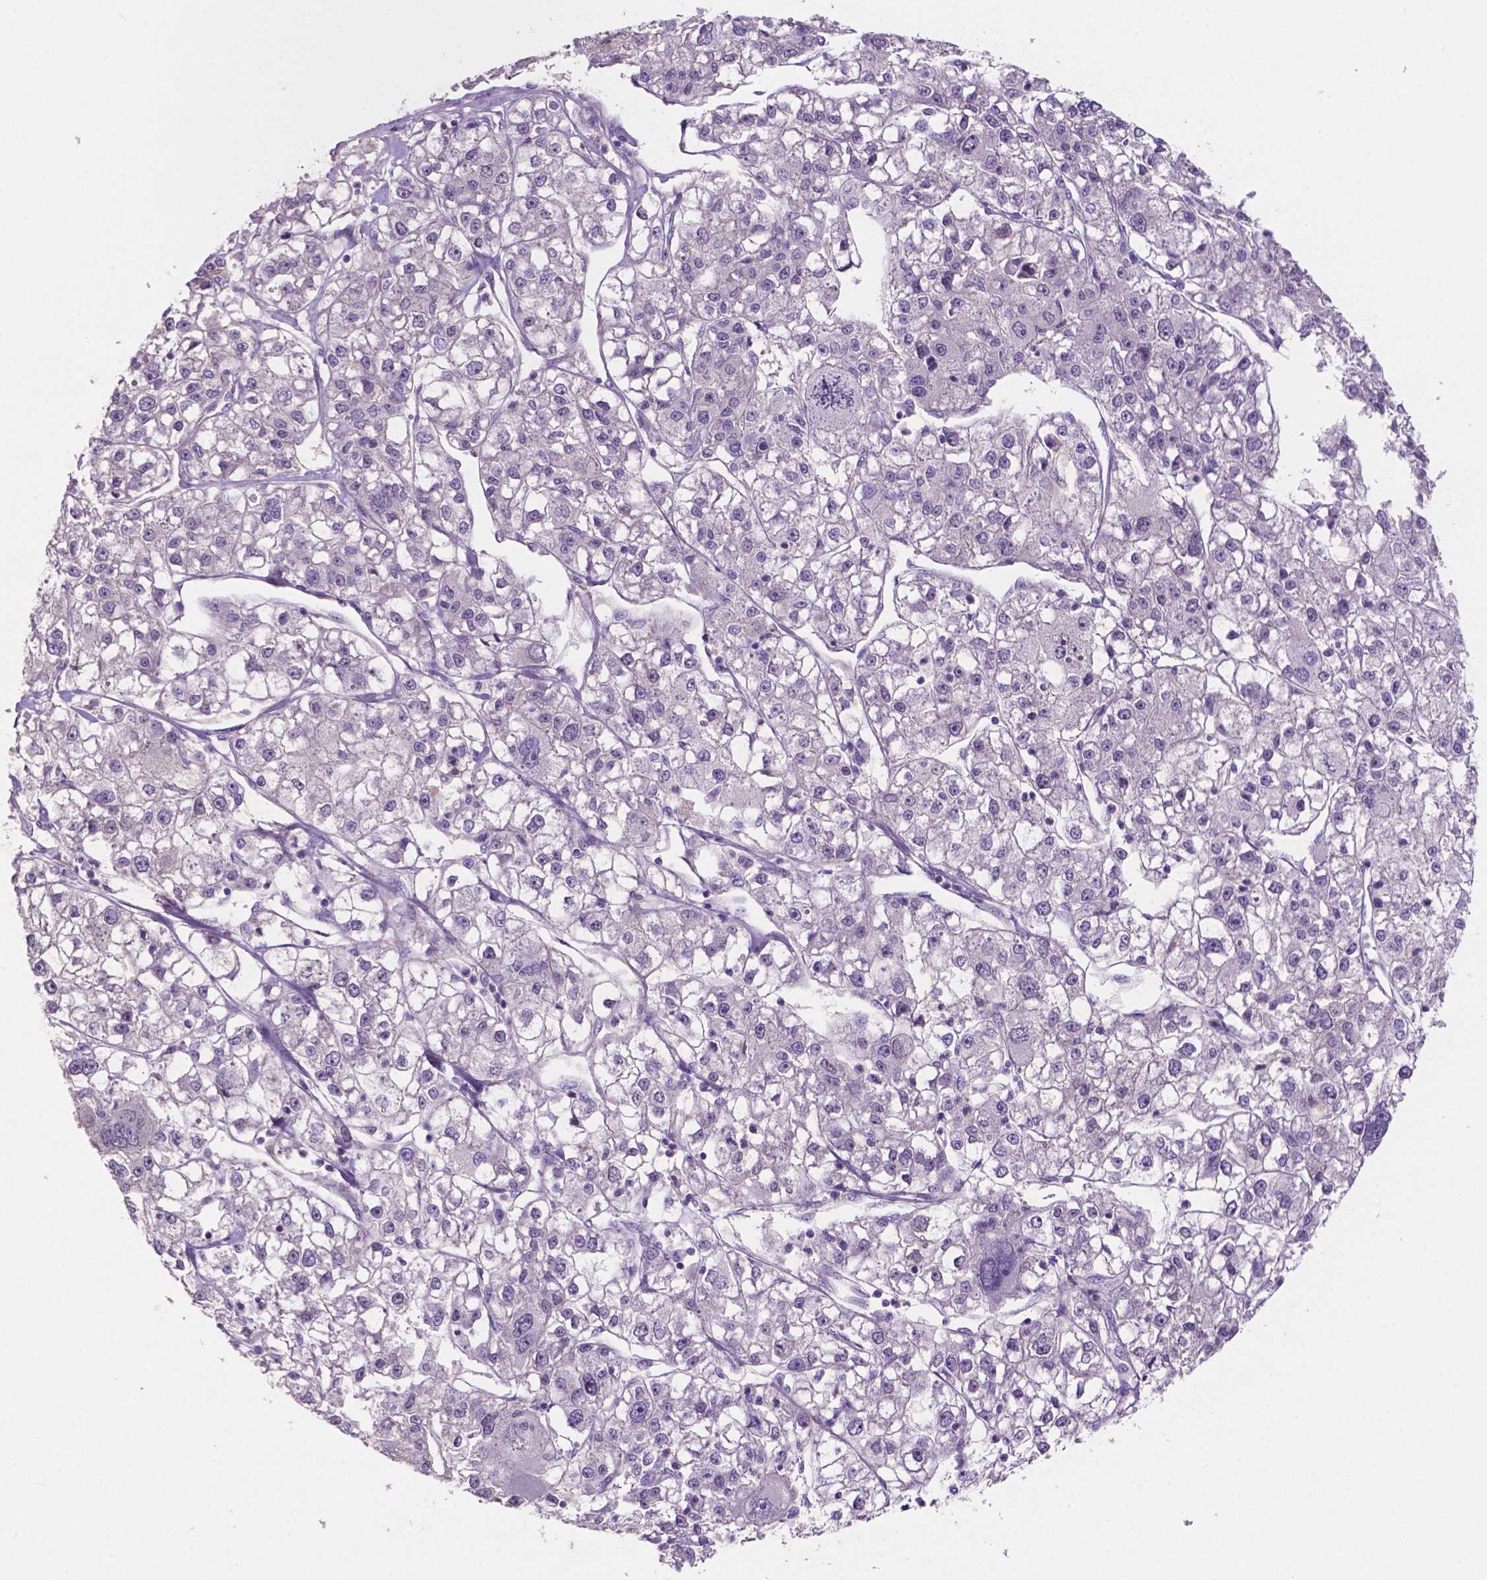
{"staining": {"intensity": "negative", "quantity": "none", "location": "none"}, "tissue": "liver cancer", "cell_type": "Tumor cells", "image_type": "cancer", "snomed": [{"axis": "morphology", "description": "Carcinoma, Hepatocellular, NOS"}, {"axis": "topography", "description": "Liver"}], "caption": "Immunohistochemistry (IHC) of human liver cancer (hepatocellular carcinoma) demonstrates no positivity in tumor cells.", "gene": "ARL5C", "patient": {"sex": "male", "age": 56}}